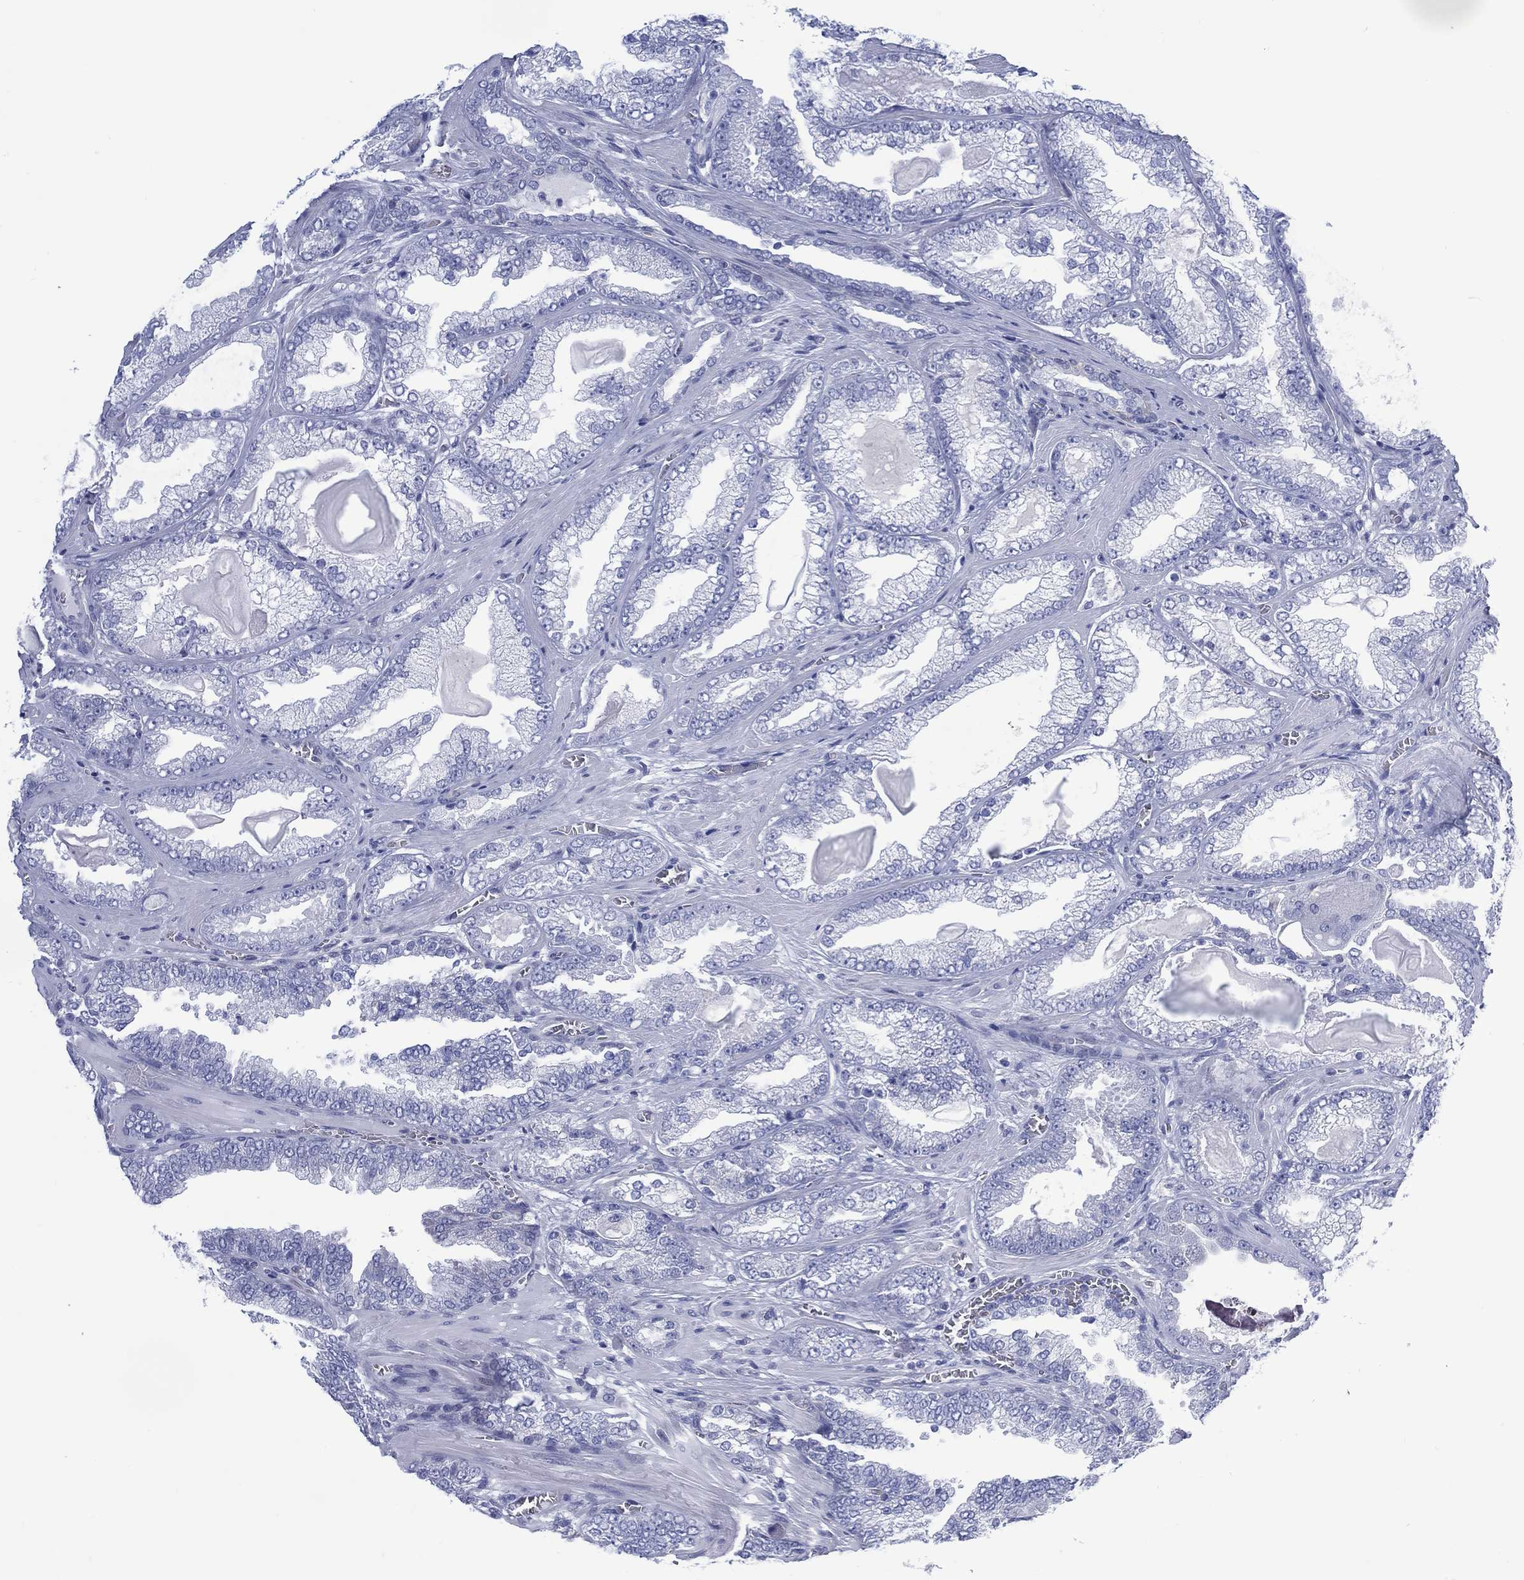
{"staining": {"intensity": "negative", "quantity": "none", "location": "none"}, "tissue": "prostate cancer", "cell_type": "Tumor cells", "image_type": "cancer", "snomed": [{"axis": "morphology", "description": "Adenocarcinoma, Low grade"}, {"axis": "topography", "description": "Prostate"}], "caption": "An IHC histopathology image of prostate cancer is shown. There is no staining in tumor cells of prostate cancer. (Immunohistochemistry (ihc), brightfield microscopy, high magnification).", "gene": "DDI1", "patient": {"sex": "male", "age": 57}}